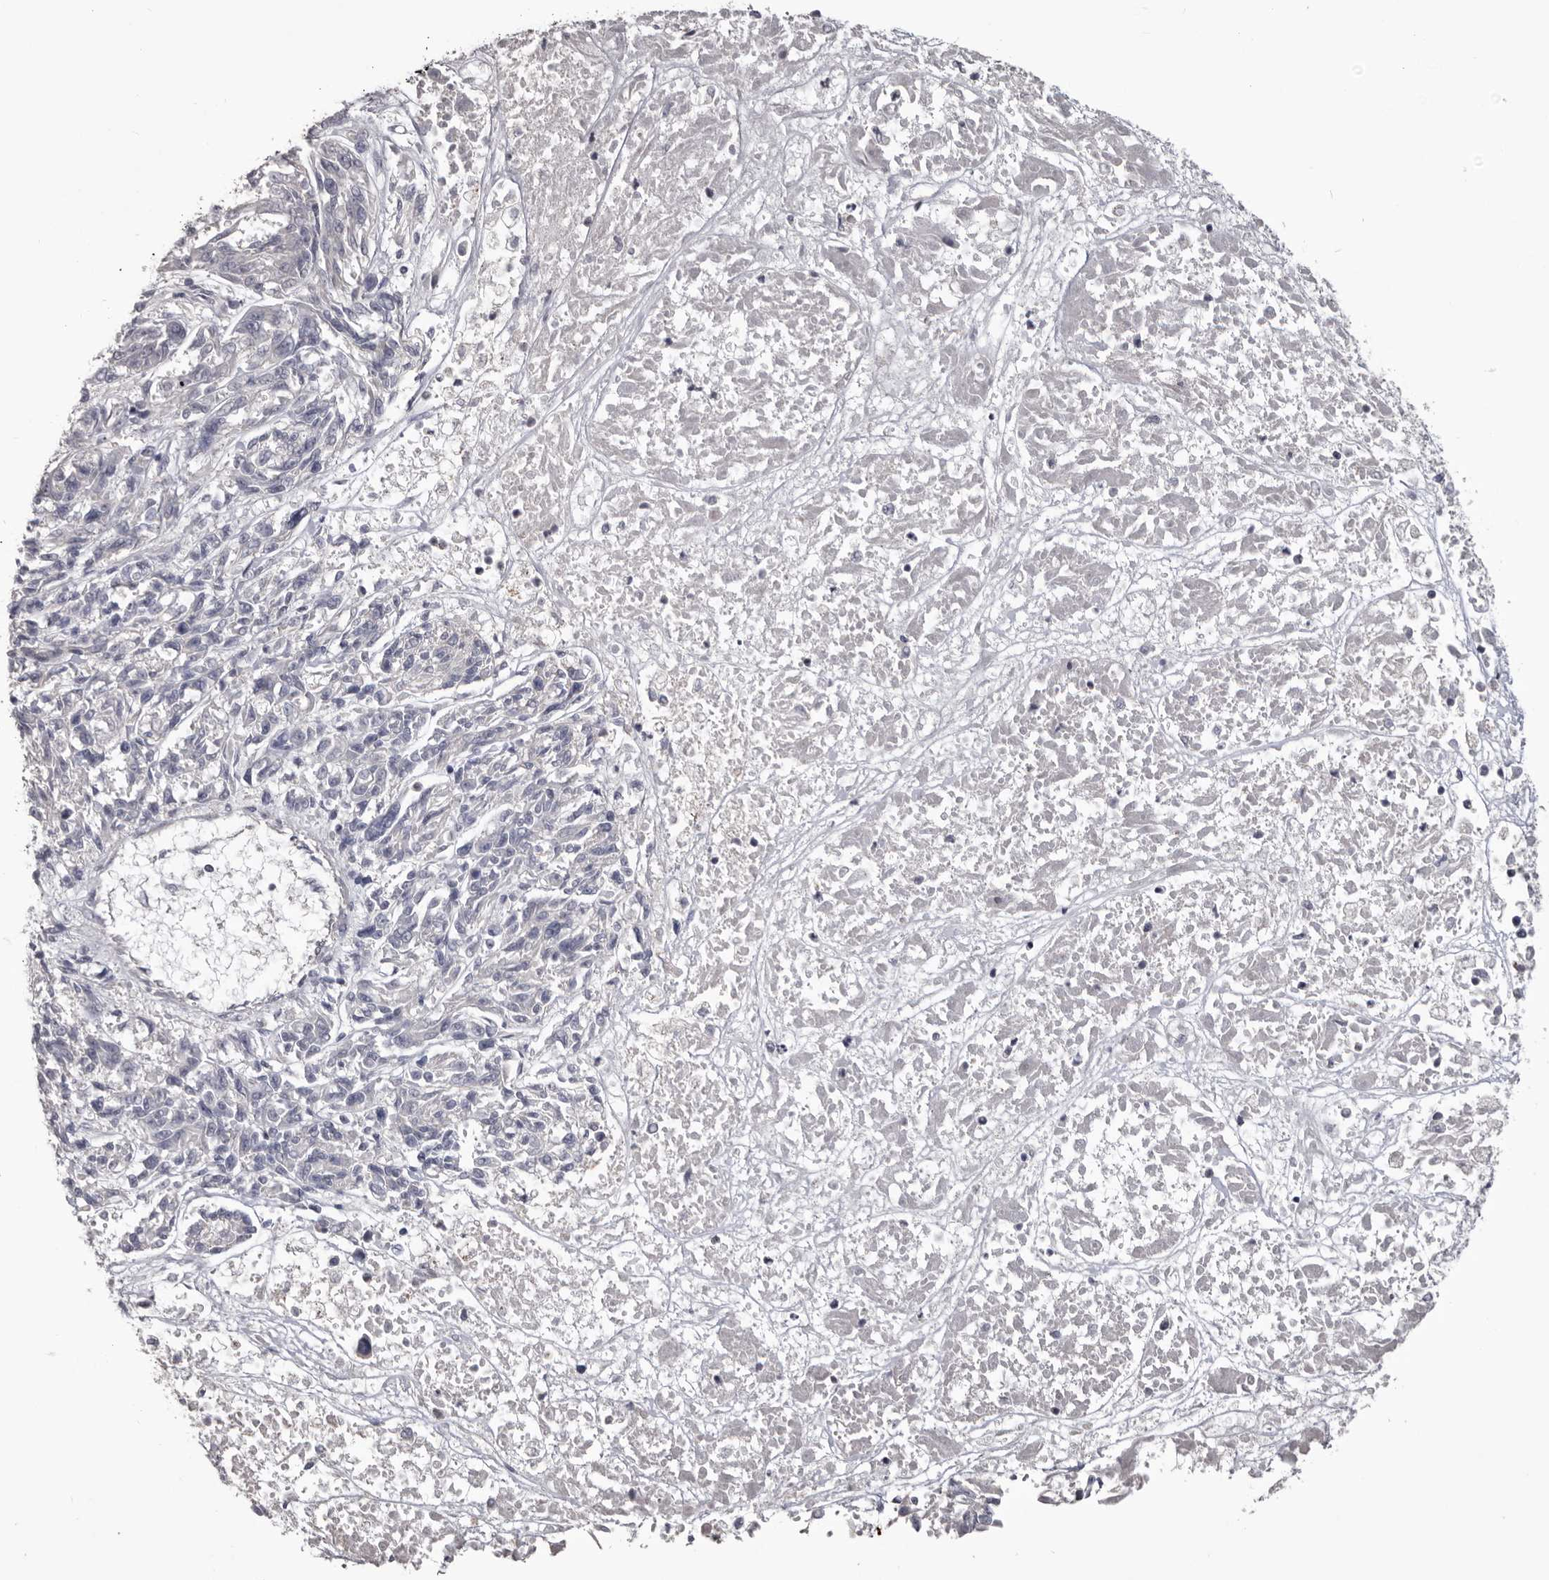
{"staining": {"intensity": "negative", "quantity": "none", "location": "none"}, "tissue": "melanoma", "cell_type": "Tumor cells", "image_type": "cancer", "snomed": [{"axis": "morphology", "description": "Malignant melanoma, NOS"}, {"axis": "topography", "description": "Skin"}], "caption": "This is a micrograph of IHC staining of melanoma, which shows no expression in tumor cells.", "gene": "LPAR6", "patient": {"sex": "male", "age": 53}}